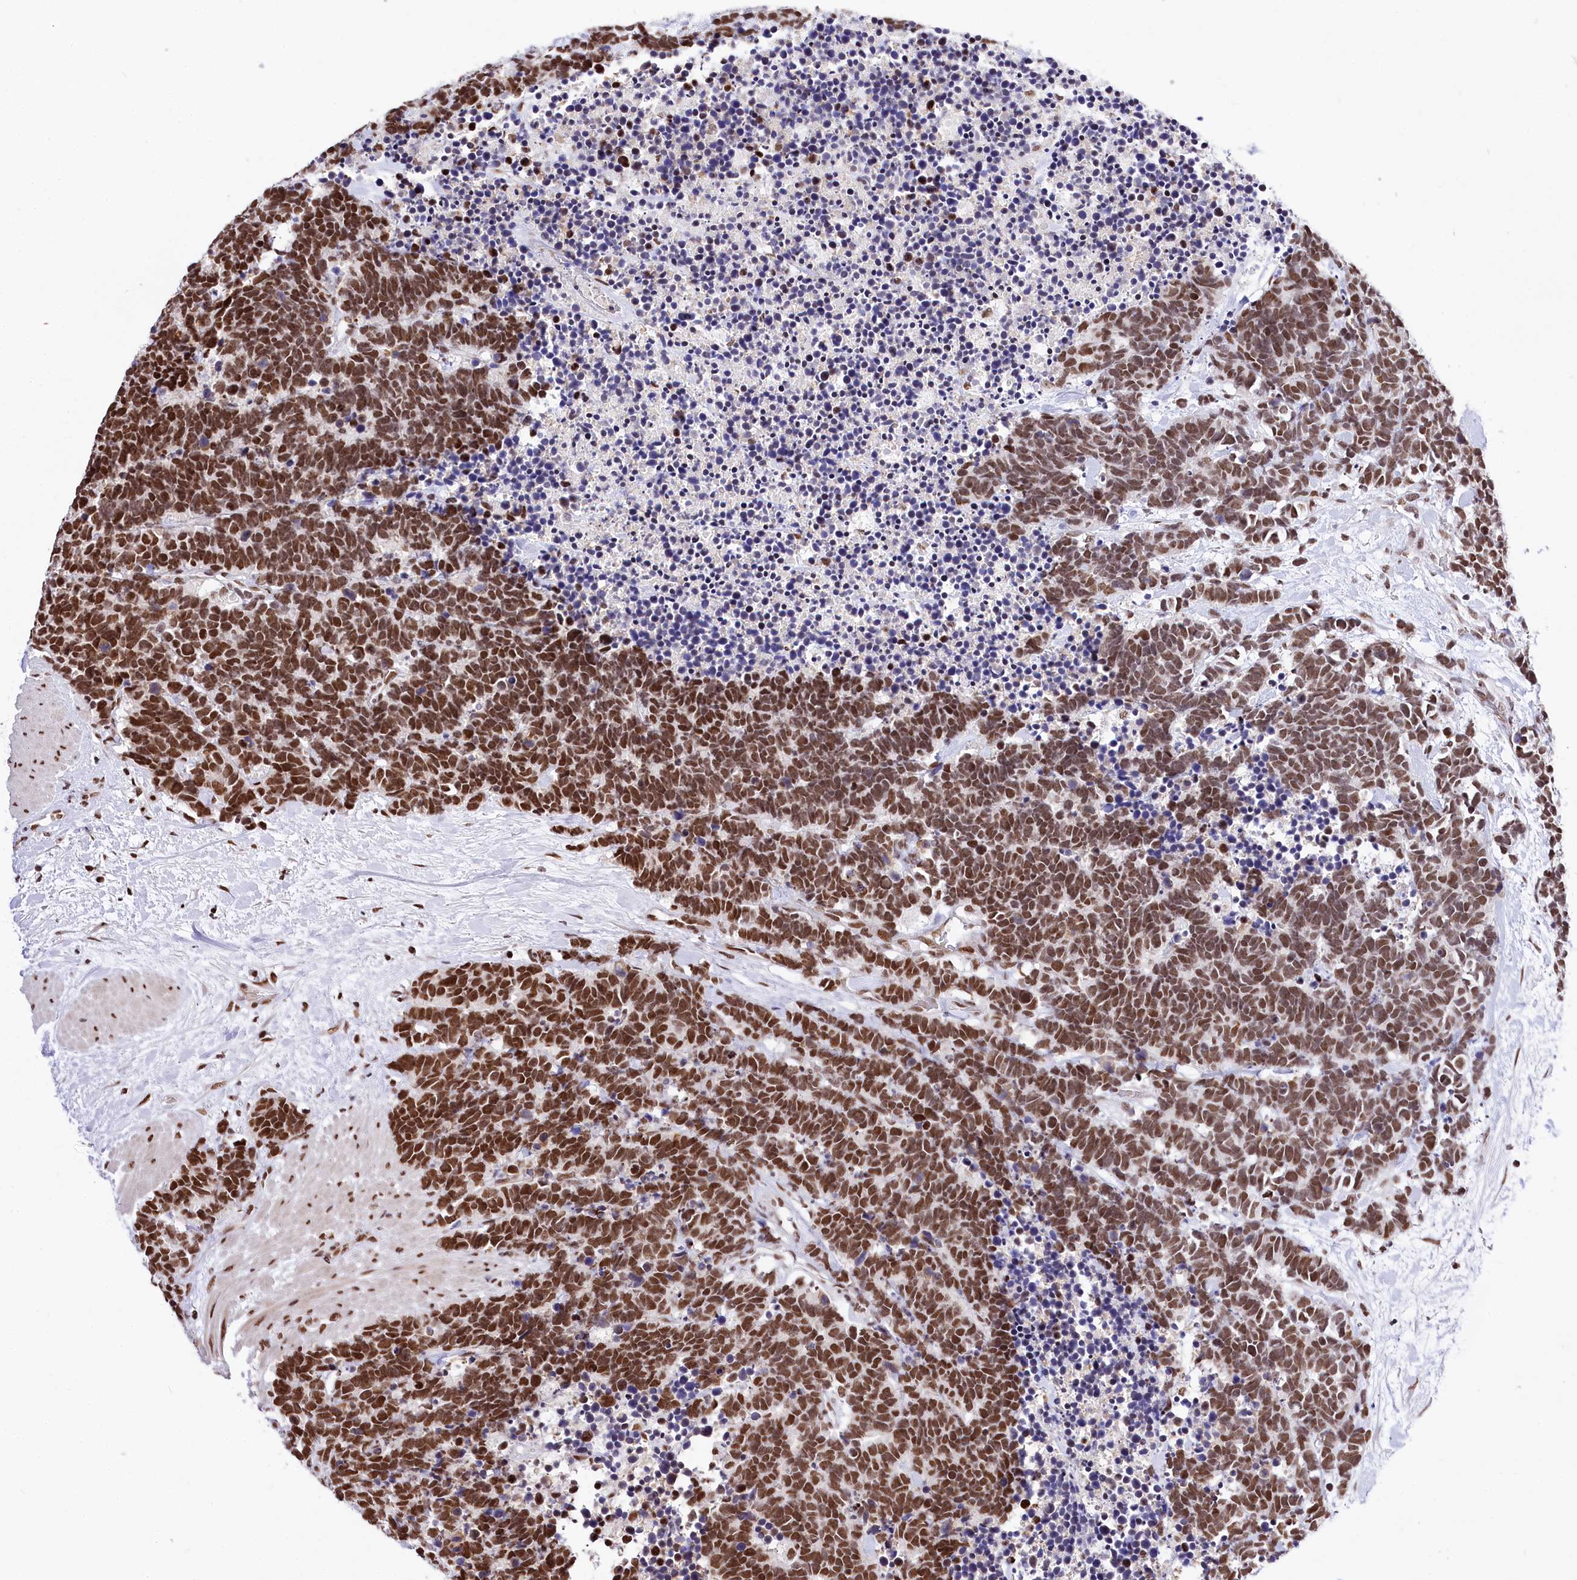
{"staining": {"intensity": "strong", "quantity": ">75%", "location": "nuclear"}, "tissue": "carcinoid", "cell_type": "Tumor cells", "image_type": "cancer", "snomed": [{"axis": "morphology", "description": "Carcinoma, NOS"}, {"axis": "morphology", "description": "Carcinoid, malignant, NOS"}, {"axis": "topography", "description": "Urinary bladder"}], "caption": "Carcinoid (malignant) stained with immunohistochemistry (IHC) exhibits strong nuclear staining in approximately >75% of tumor cells.", "gene": "POU4F3", "patient": {"sex": "male", "age": 57}}